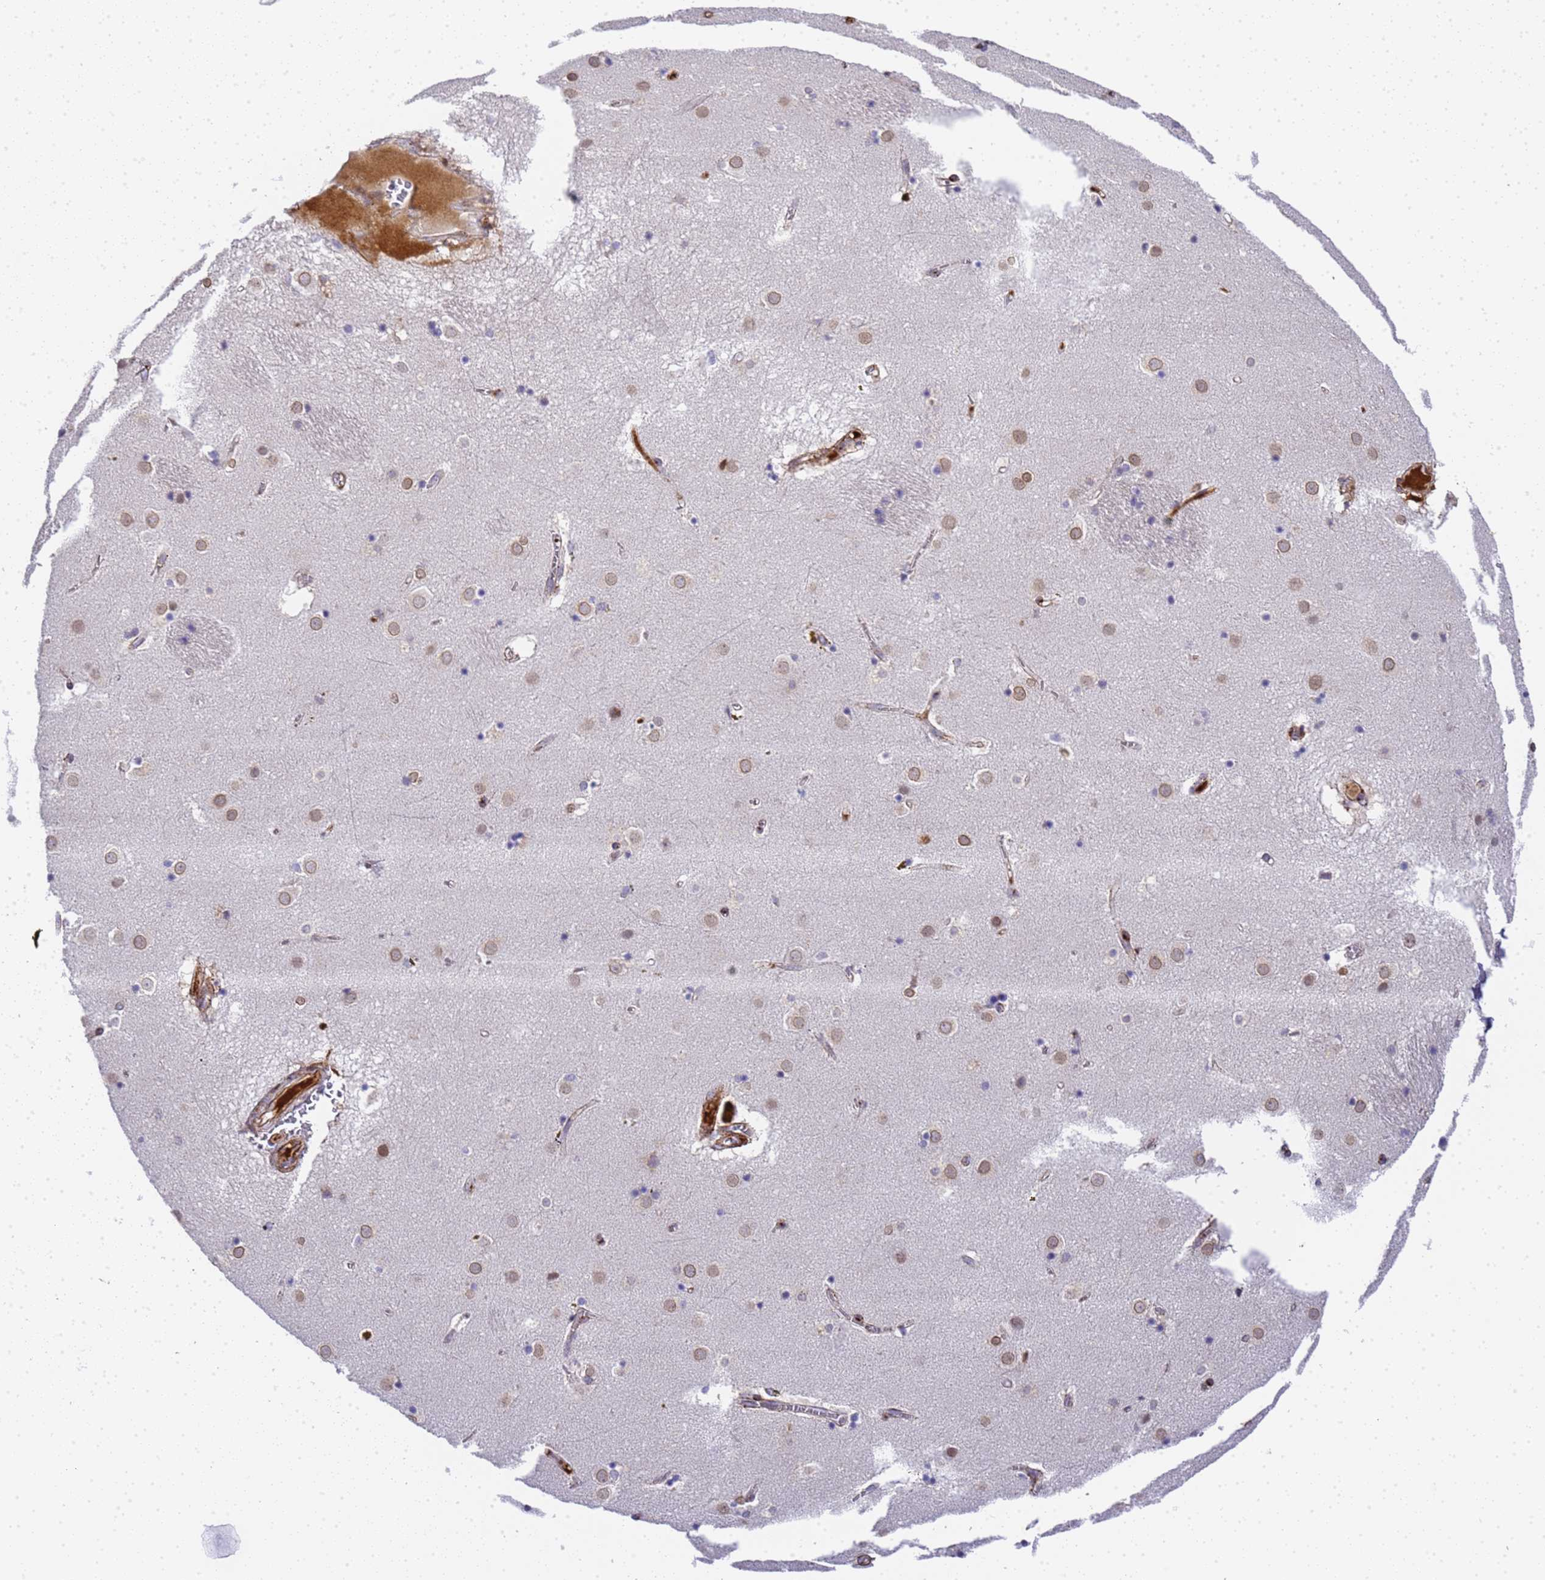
{"staining": {"intensity": "moderate", "quantity": "<25%", "location": "nuclear"}, "tissue": "caudate", "cell_type": "Glial cells", "image_type": "normal", "snomed": [{"axis": "morphology", "description": "Normal tissue, NOS"}, {"axis": "topography", "description": "Lateral ventricle wall"}], "caption": "An immunohistochemistry image of unremarkable tissue is shown. Protein staining in brown highlights moderate nuclear positivity in caudate within glial cells.", "gene": "IGFBP7", "patient": {"sex": "male", "age": 70}}